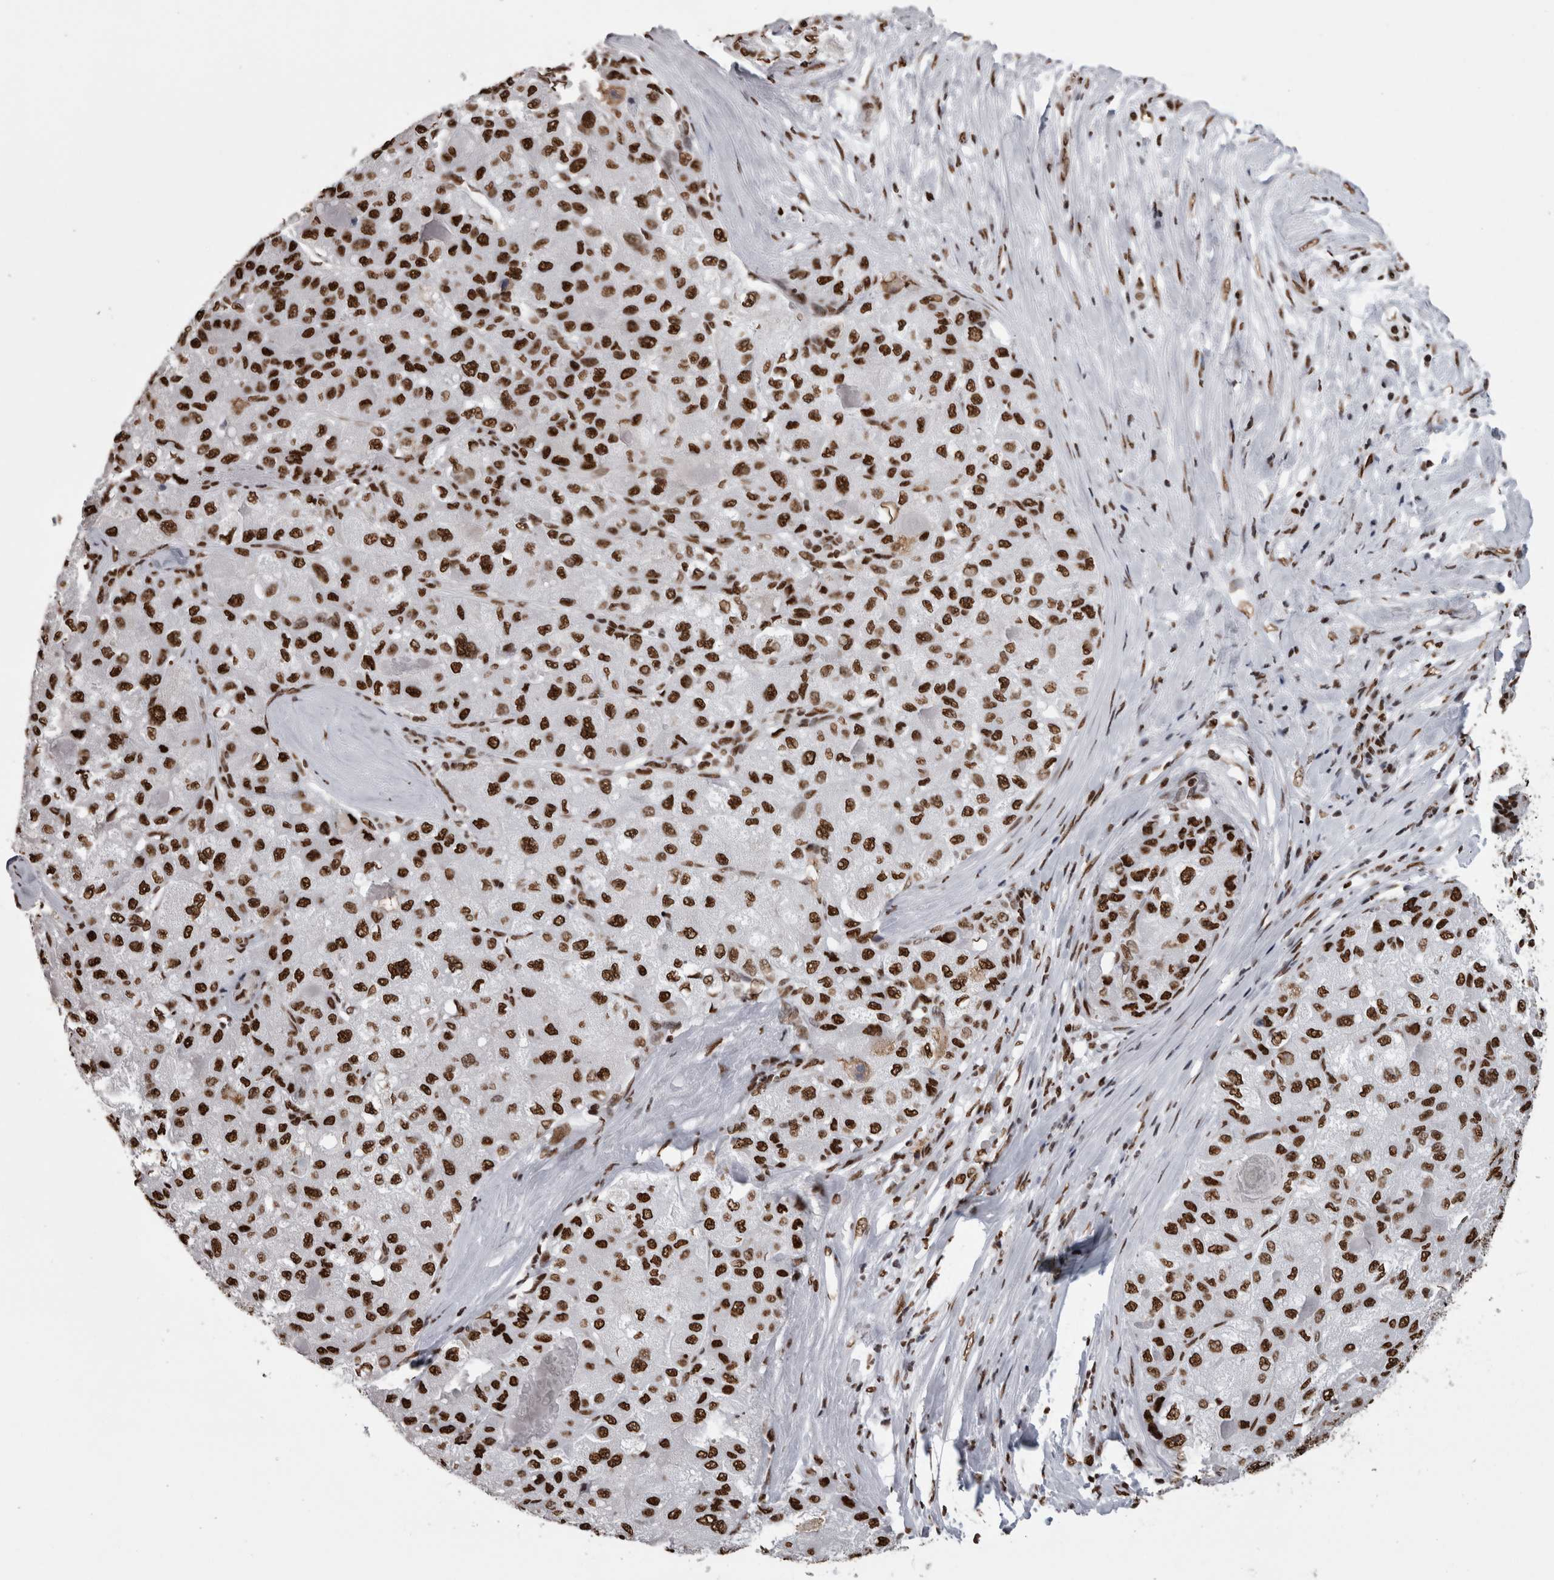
{"staining": {"intensity": "strong", "quantity": ">75%", "location": "nuclear"}, "tissue": "liver cancer", "cell_type": "Tumor cells", "image_type": "cancer", "snomed": [{"axis": "morphology", "description": "Carcinoma, Hepatocellular, NOS"}, {"axis": "topography", "description": "Liver"}], "caption": "Liver hepatocellular carcinoma stained with a protein marker reveals strong staining in tumor cells.", "gene": "HNRNPM", "patient": {"sex": "male", "age": 80}}